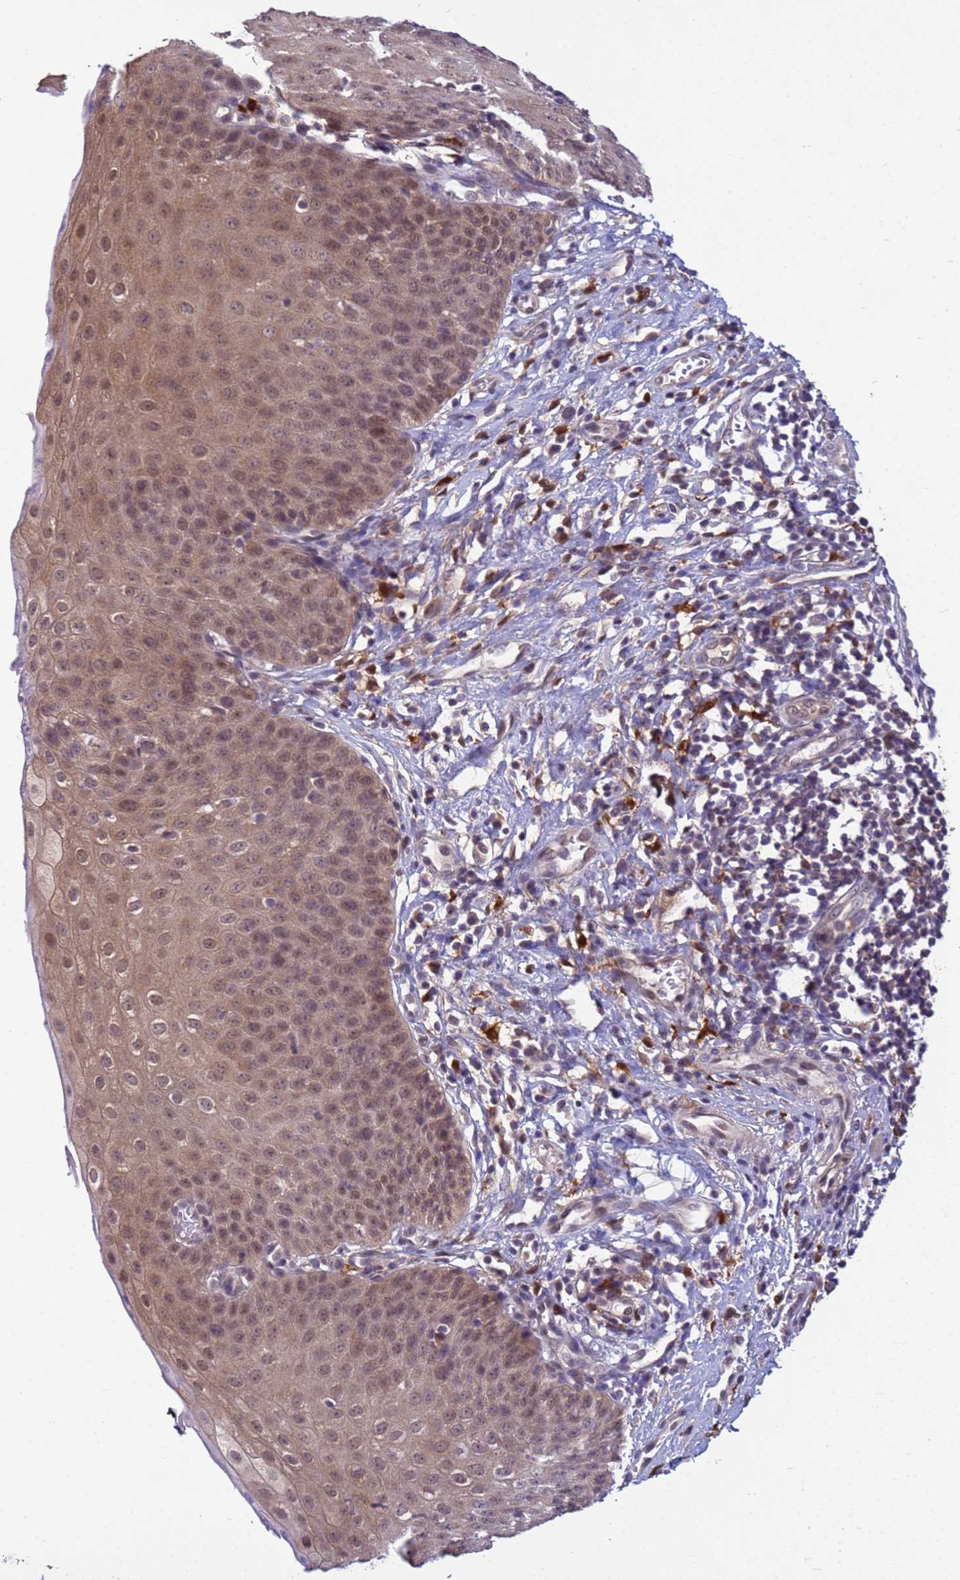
{"staining": {"intensity": "moderate", "quantity": "25%-75%", "location": "cytoplasmic/membranous,nuclear"}, "tissue": "esophagus", "cell_type": "Squamous epithelial cells", "image_type": "normal", "snomed": [{"axis": "morphology", "description": "Normal tissue, NOS"}, {"axis": "topography", "description": "Esophagus"}], "caption": "IHC histopathology image of normal human esophagus stained for a protein (brown), which shows medium levels of moderate cytoplasmic/membranous,nuclear positivity in approximately 25%-75% of squamous epithelial cells.", "gene": "NPEPPS", "patient": {"sex": "male", "age": 71}}